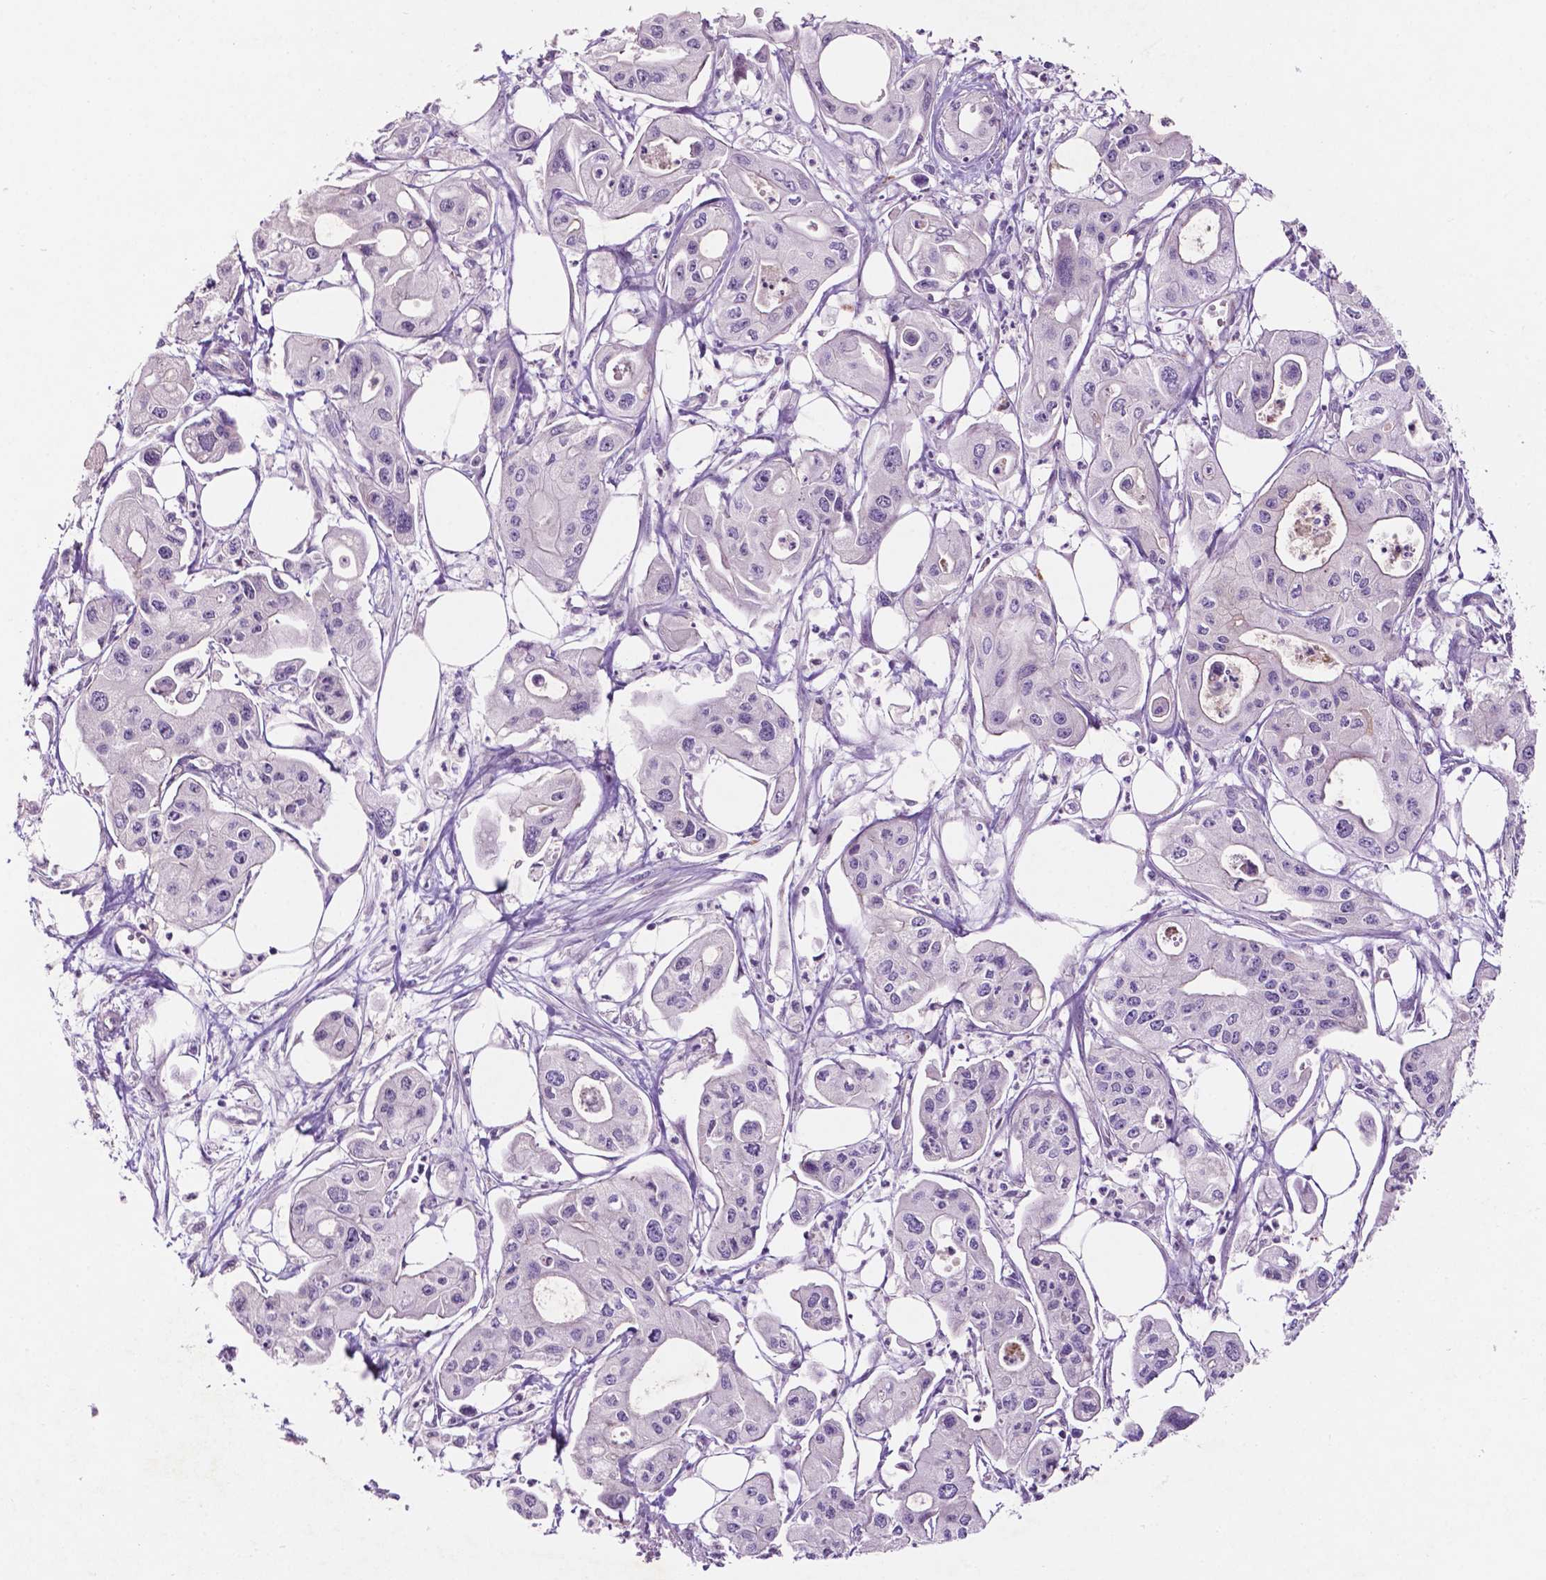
{"staining": {"intensity": "negative", "quantity": "none", "location": "none"}, "tissue": "pancreatic cancer", "cell_type": "Tumor cells", "image_type": "cancer", "snomed": [{"axis": "morphology", "description": "Adenocarcinoma, NOS"}, {"axis": "topography", "description": "Pancreas"}], "caption": "A high-resolution image shows immunohistochemistry staining of adenocarcinoma (pancreatic), which exhibits no significant positivity in tumor cells.", "gene": "ARL5C", "patient": {"sex": "male", "age": 70}}